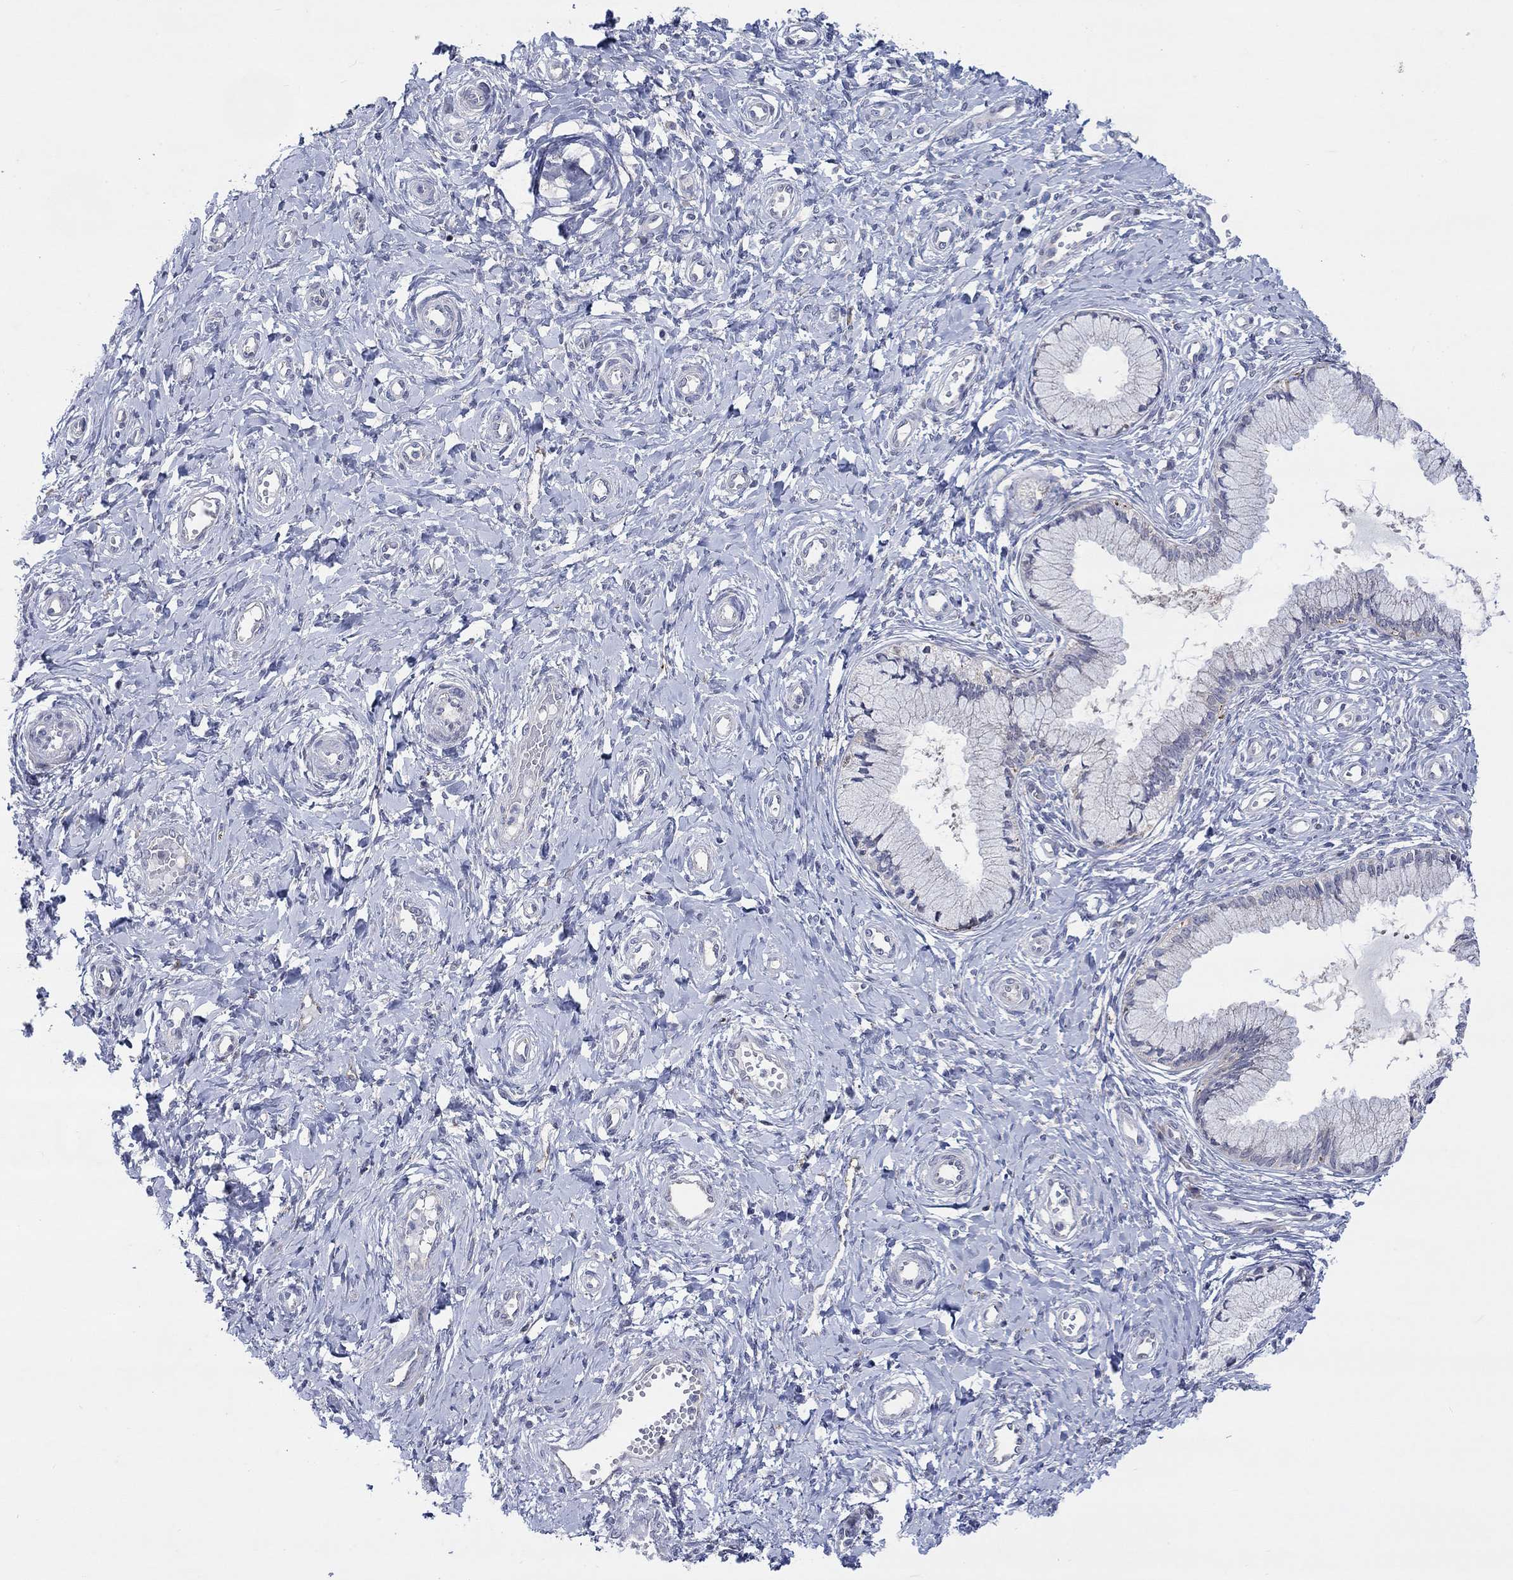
{"staining": {"intensity": "negative", "quantity": "none", "location": "none"}, "tissue": "cervix", "cell_type": "Glandular cells", "image_type": "normal", "snomed": [{"axis": "morphology", "description": "Normal tissue, NOS"}, {"axis": "topography", "description": "Cervix"}], "caption": "Glandular cells show no significant positivity in normal cervix. (DAB (3,3'-diaminobenzidine) IHC visualized using brightfield microscopy, high magnification).", "gene": "SLC35F2", "patient": {"sex": "female", "age": 37}}